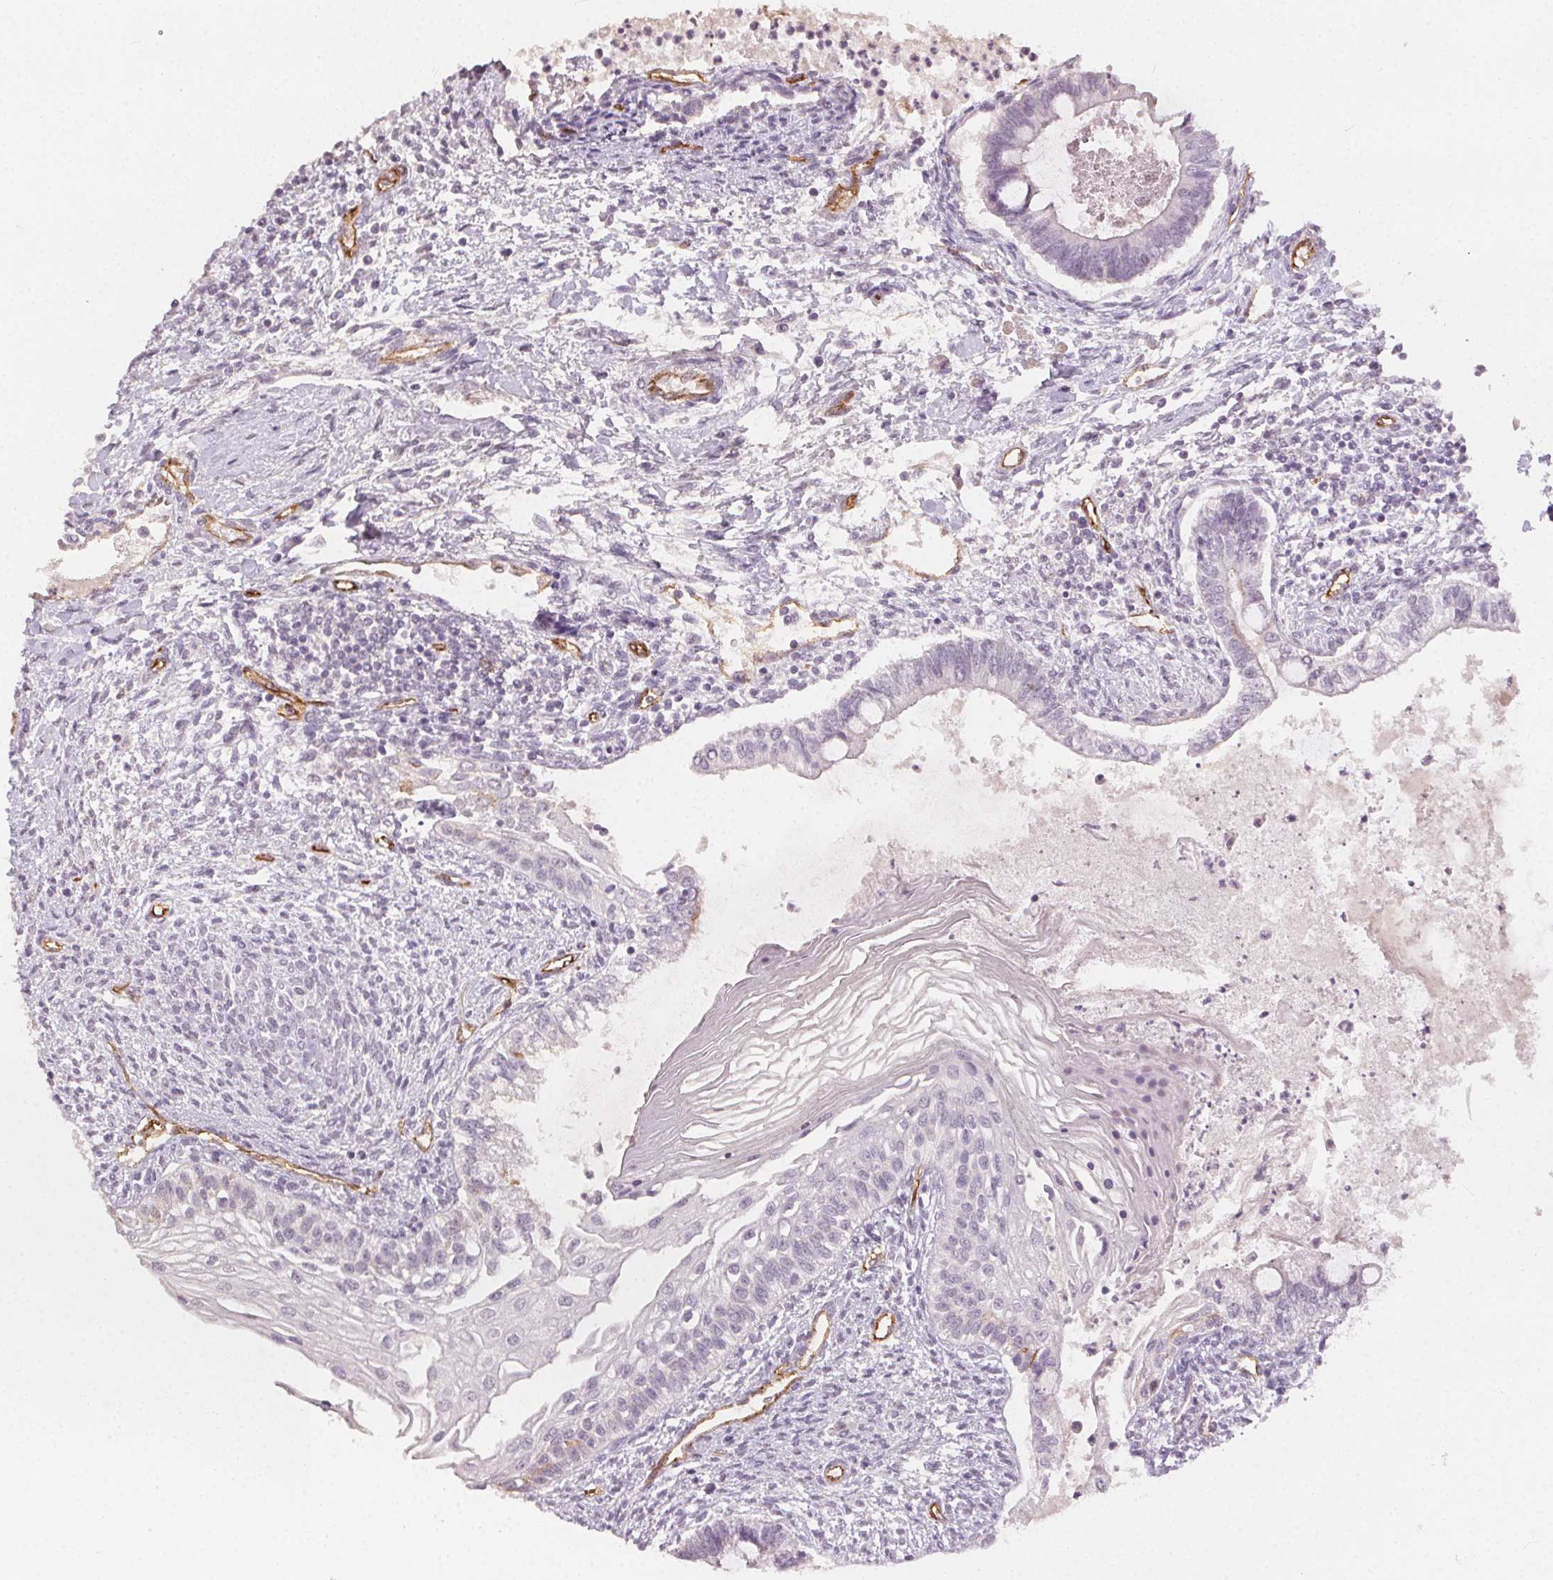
{"staining": {"intensity": "negative", "quantity": "none", "location": "none"}, "tissue": "testis cancer", "cell_type": "Tumor cells", "image_type": "cancer", "snomed": [{"axis": "morphology", "description": "Carcinoma, Embryonal, NOS"}, {"axis": "topography", "description": "Testis"}], "caption": "IHC of embryonal carcinoma (testis) displays no staining in tumor cells.", "gene": "PODXL", "patient": {"sex": "male", "age": 37}}